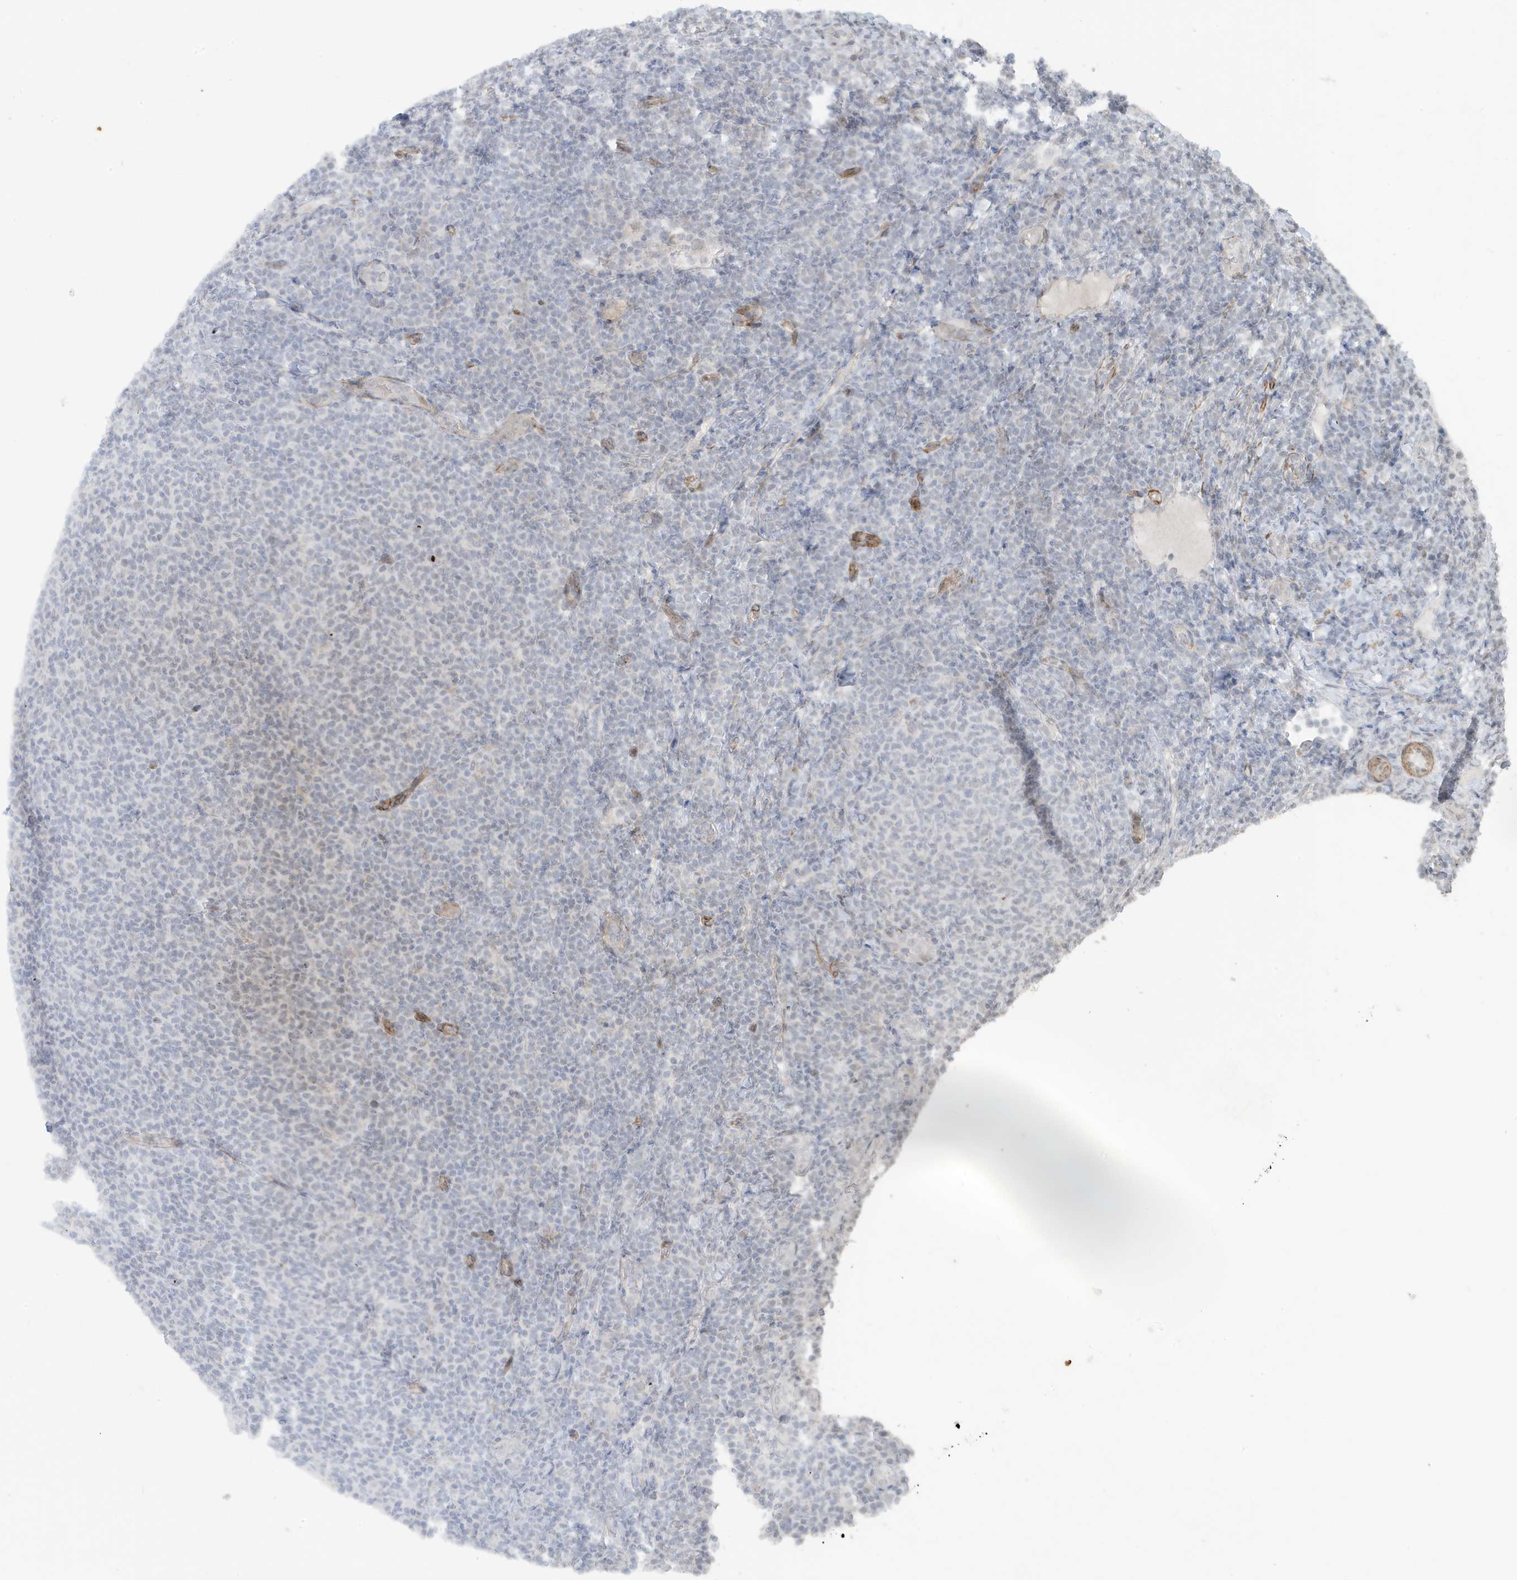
{"staining": {"intensity": "negative", "quantity": "none", "location": "none"}, "tissue": "lymphoma", "cell_type": "Tumor cells", "image_type": "cancer", "snomed": [{"axis": "morphology", "description": "Malignant lymphoma, non-Hodgkin's type, Low grade"}, {"axis": "topography", "description": "Lymph node"}], "caption": "Tumor cells show no significant positivity in lymphoma.", "gene": "CHCHD4", "patient": {"sex": "male", "age": 66}}